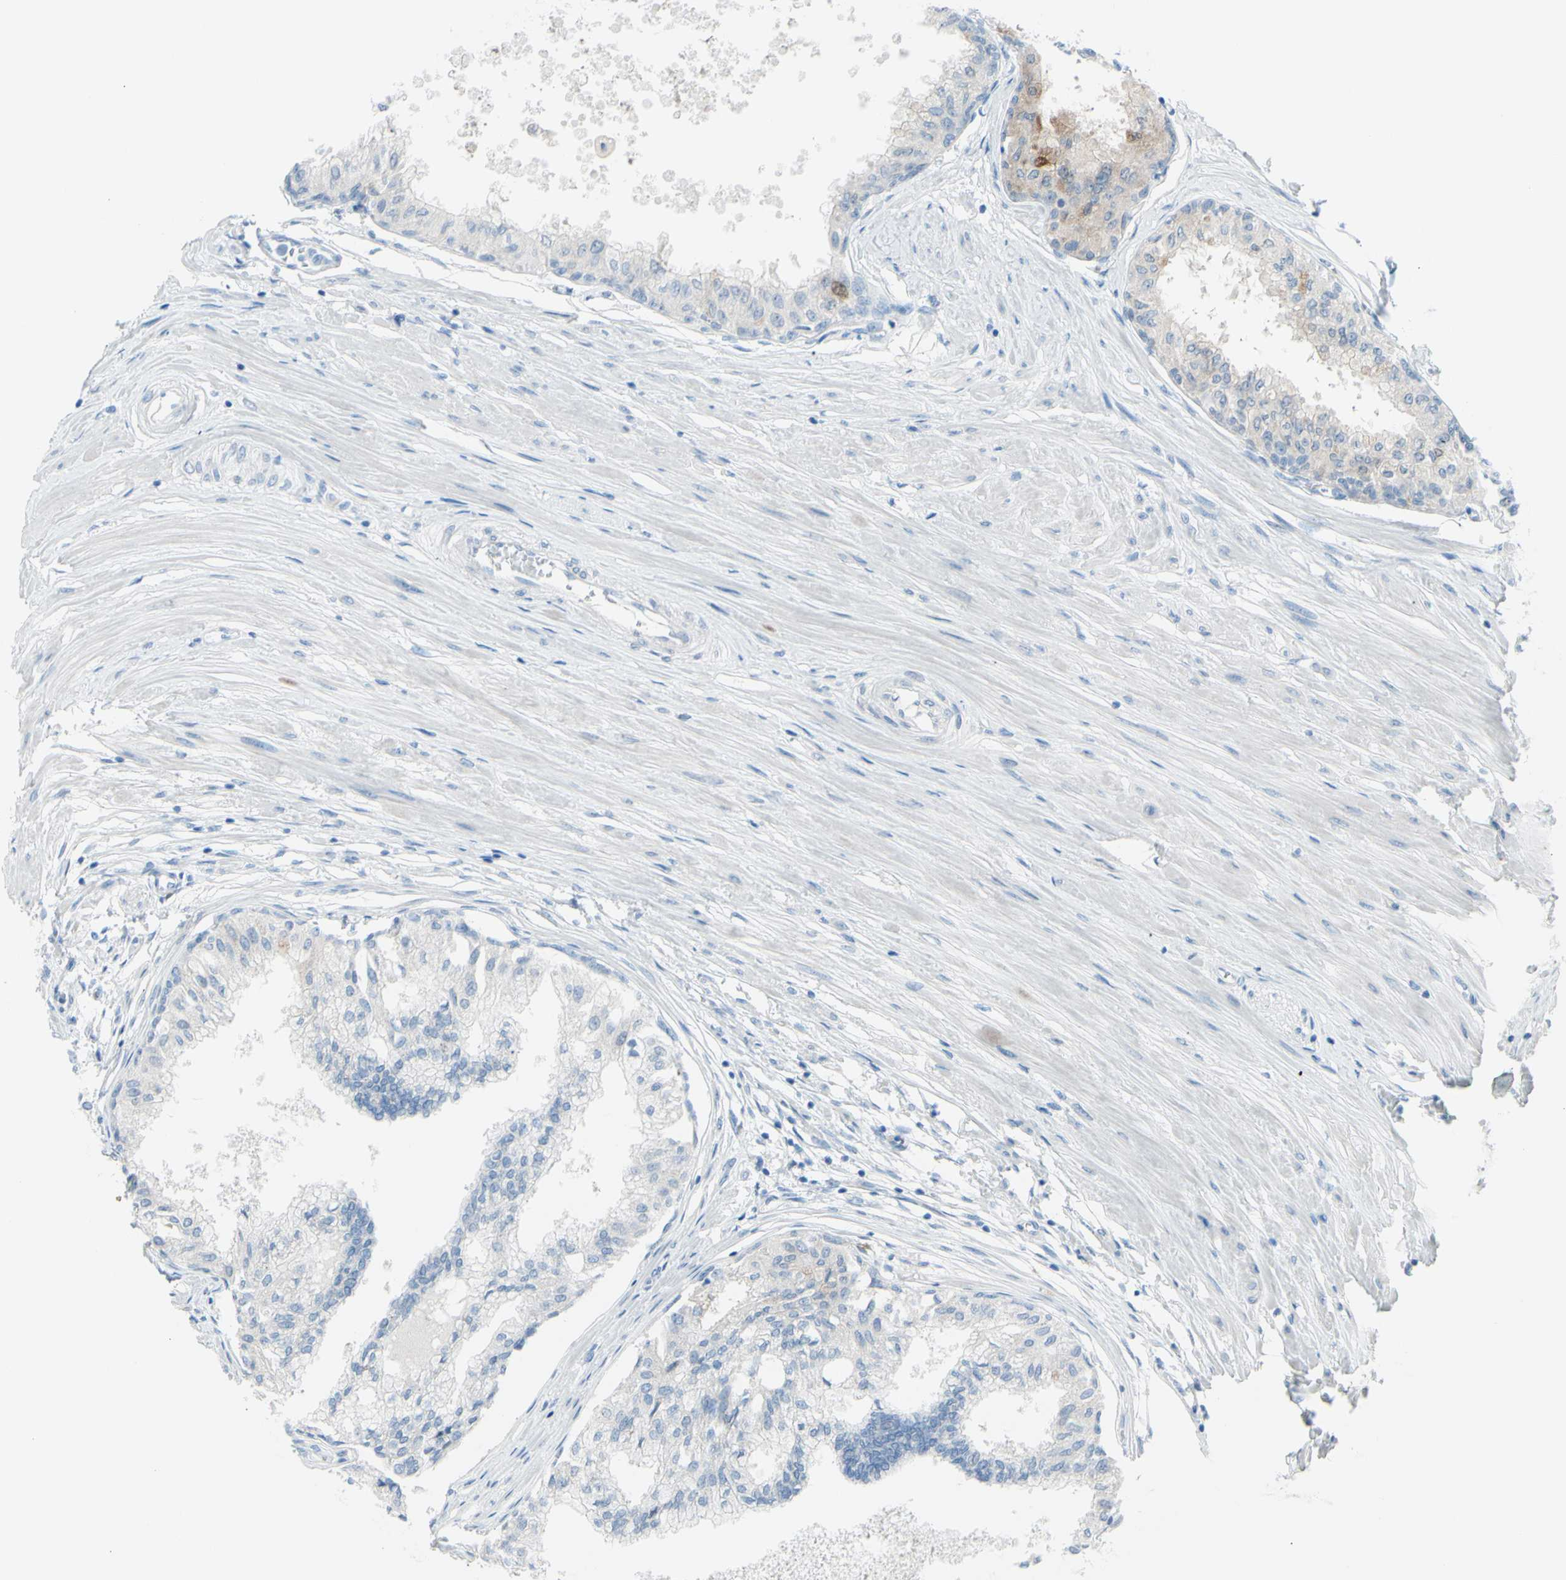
{"staining": {"intensity": "weak", "quantity": "<25%", "location": "cytoplasmic/membranous"}, "tissue": "prostate", "cell_type": "Glandular cells", "image_type": "normal", "snomed": [{"axis": "morphology", "description": "Normal tissue, NOS"}, {"axis": "topography", "description": "Prostate"}, {"axis": "topography", "description": "Seminal veicle"}], "caption": "Immunohistochemistry of benign prostate exhibits no staining in glandular cells.", "gene": "TFPI2", "patient": {"sex": "male", "age": 60}}